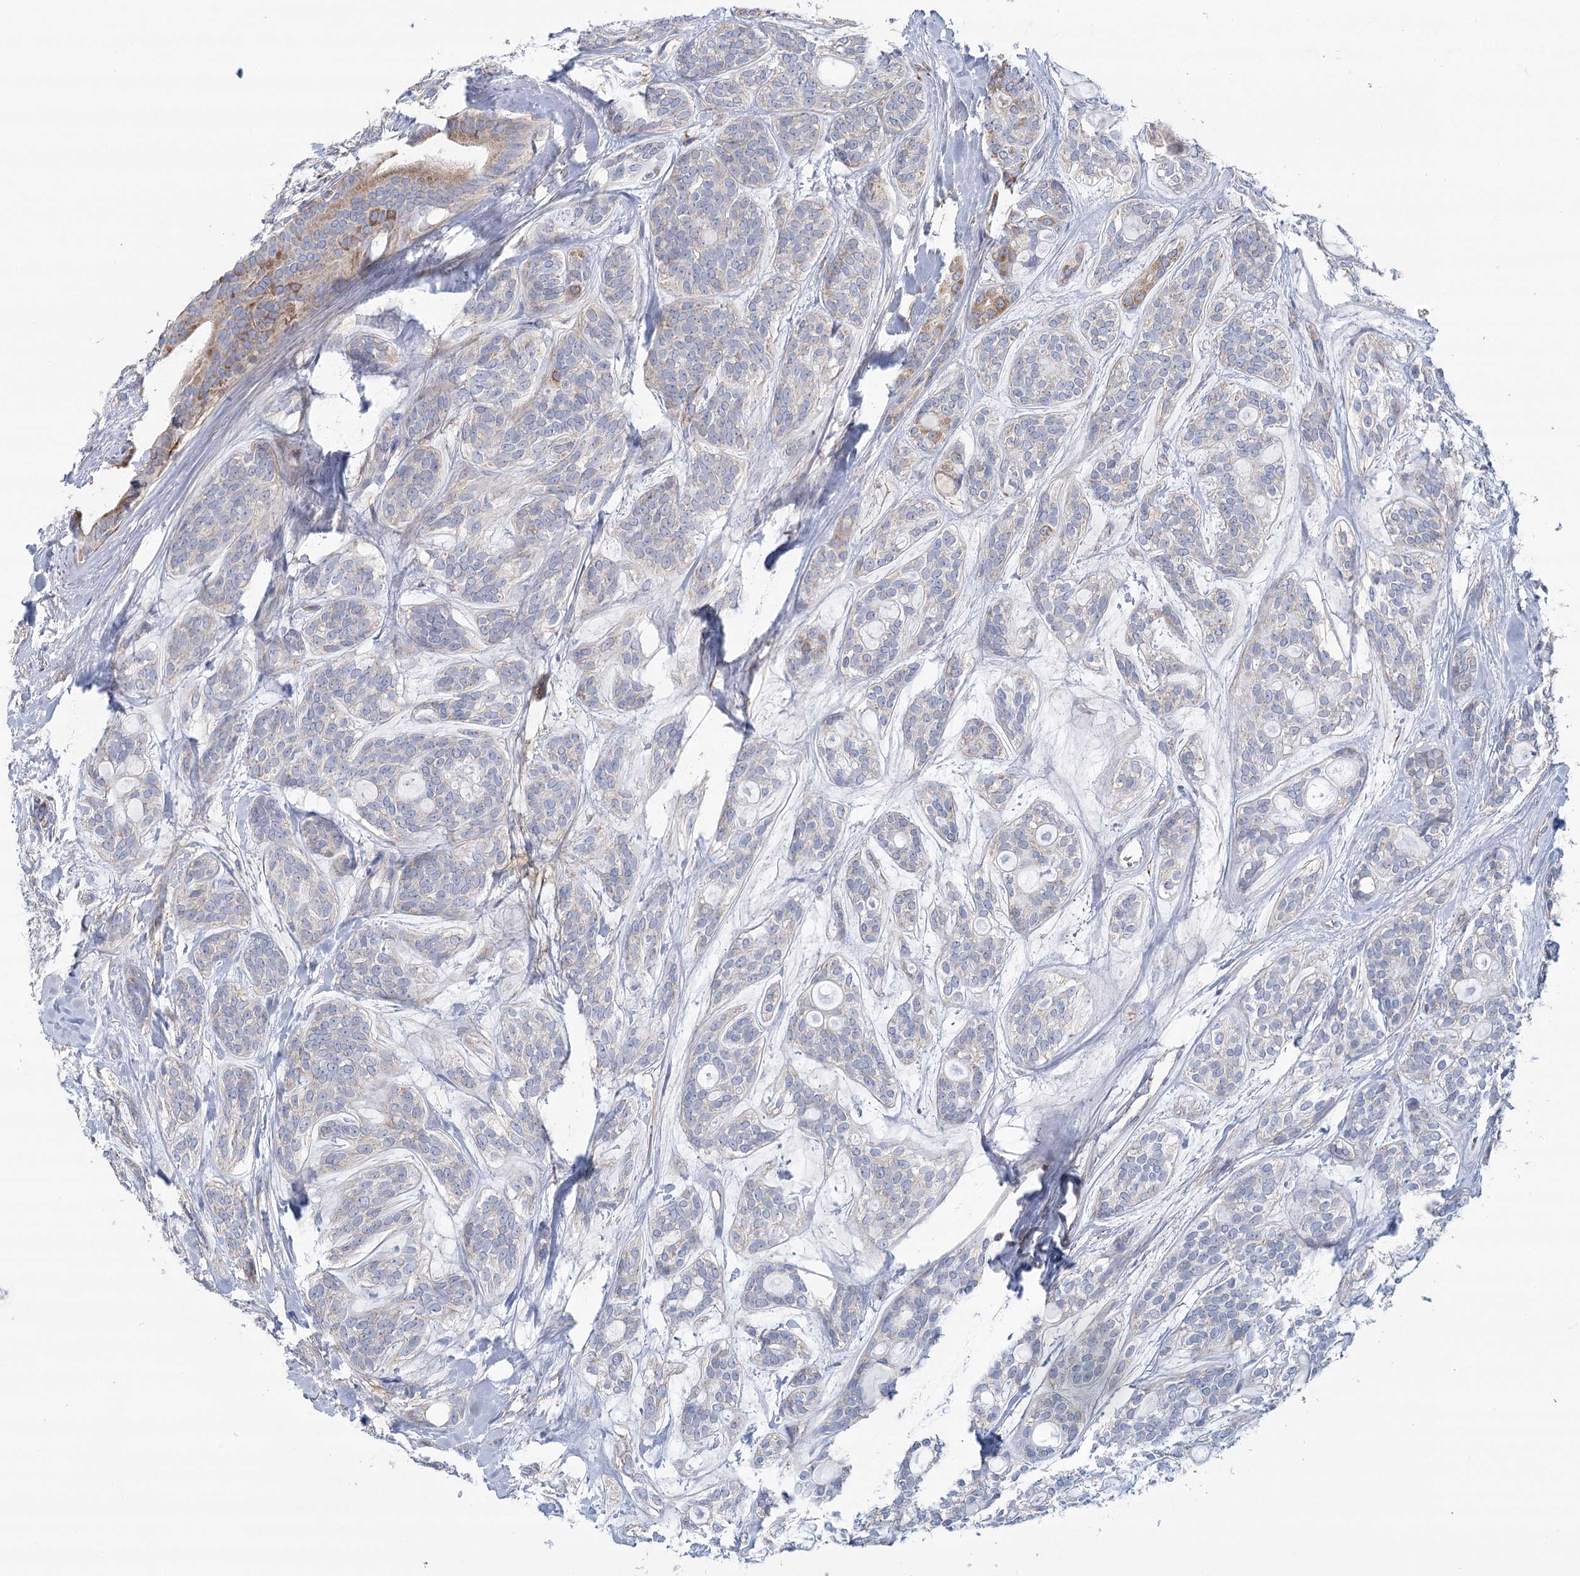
{"staining": {"intensity": "weak", "quantity": "<25%", "location": "cytoplasmic/membranous"}, "tissue": "head and neck cancer", "cell_type": "Tumor cells", "image_type": "cancer", "snomed": [{"axis": "morphology", "description": "Adenocarcinoma, NOS"}, {"axis": "topography", "description": "Head-Neck"}], "caption": "The micrograph displays no staining of tumor cells in adenocarcinoma (head and neck).", "gene": "SNX7", "patient": {"sex": "male", "age": 66}}